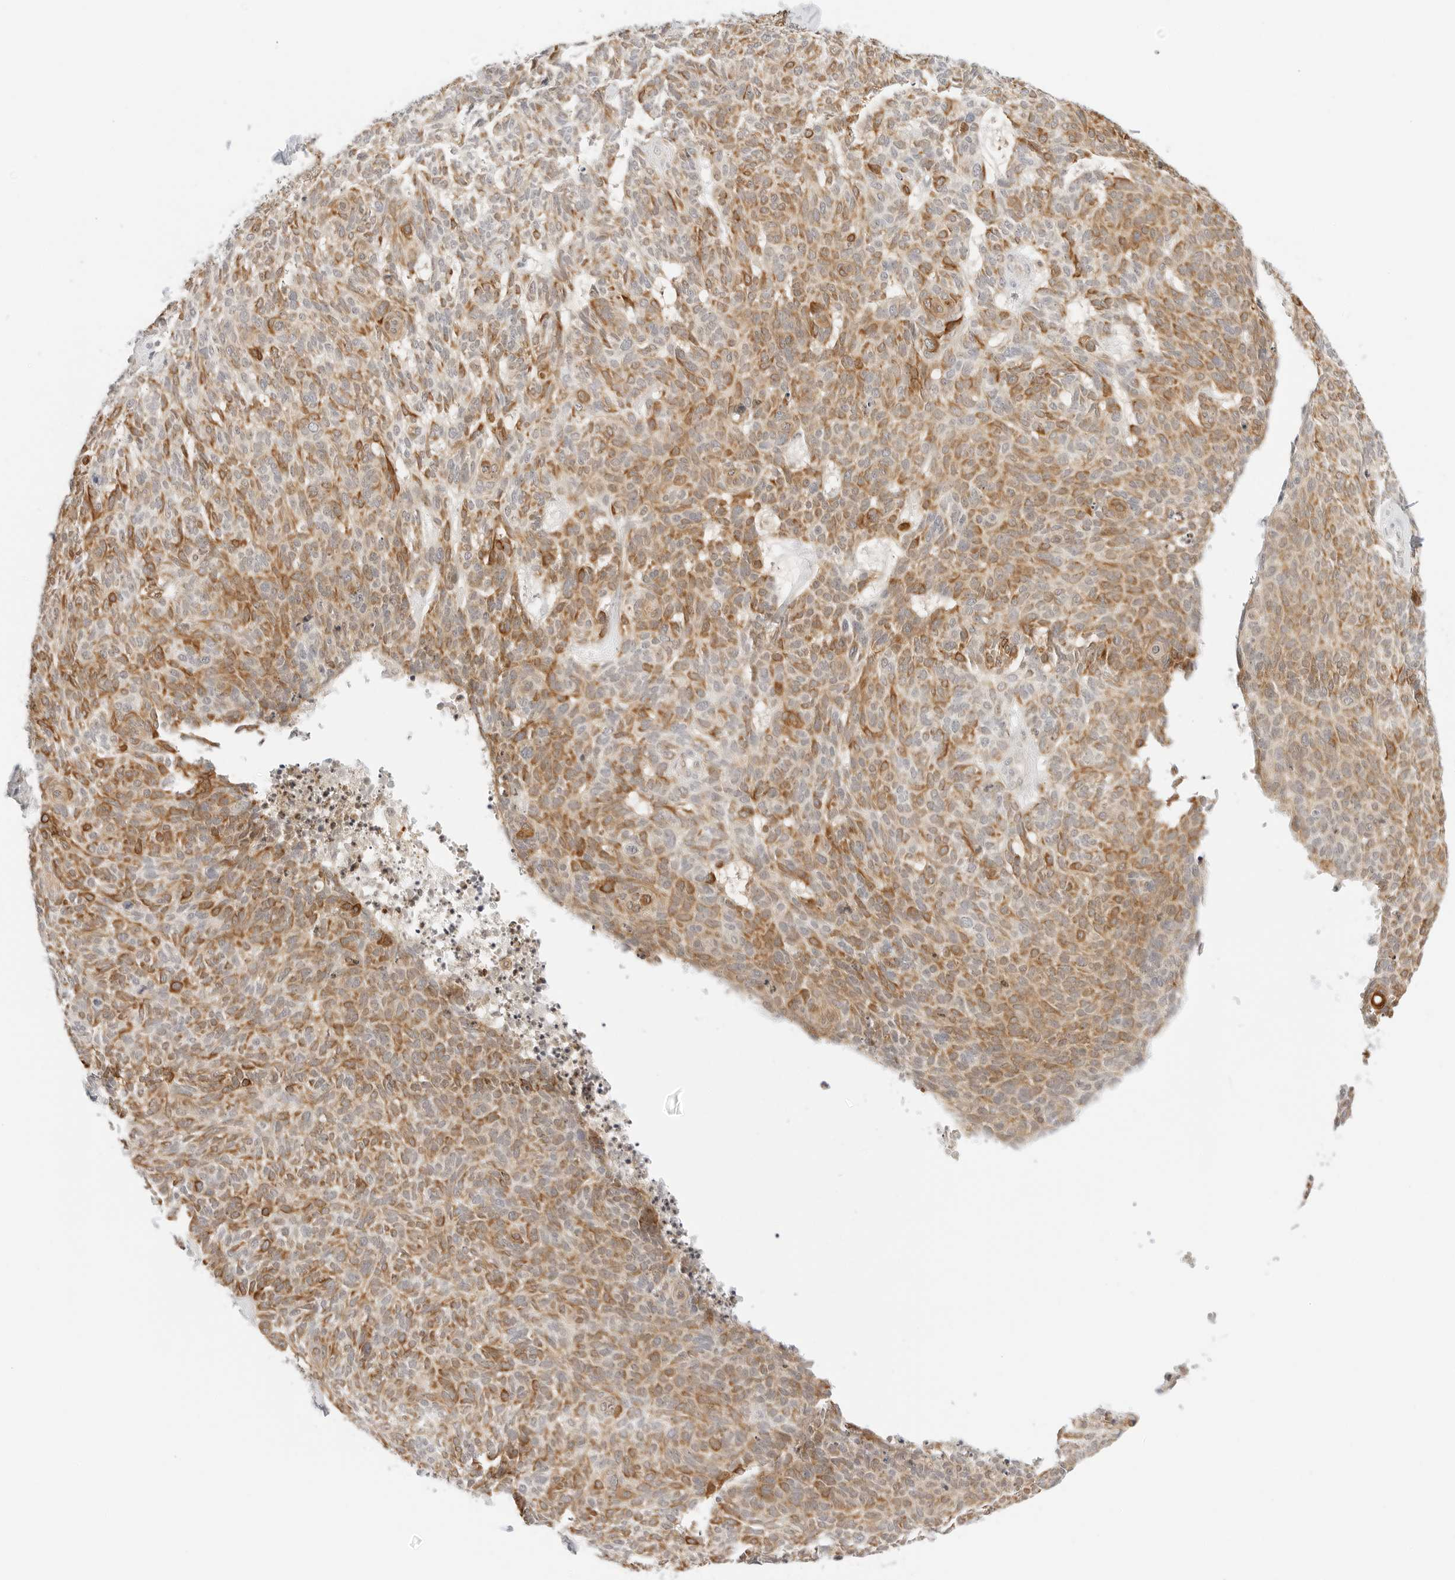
{"staining": {"intensity": "moderate", "quantity": ">75%", "location": "cytoplasmic/membranous"}, "tissue": "skin cancer", "cell_type": "Tumor cells", "image_type": "cancer", "snomed": [{"axis": "morphology", "description": "Squamous cell carcinoma, NOS"}, {"axis": "topography", "description": "Skin"}], "caption": "DAB (3,3'-diaminobenzidine) immunohistochemical staining of skin cancer (squamous cell carcinoma) exhibits moderate cytoplasmic/membranous protein staining in about >75% of tumor cells.", "gene": "TEKT2", "patient": {"sex": "female", "age": 90}}